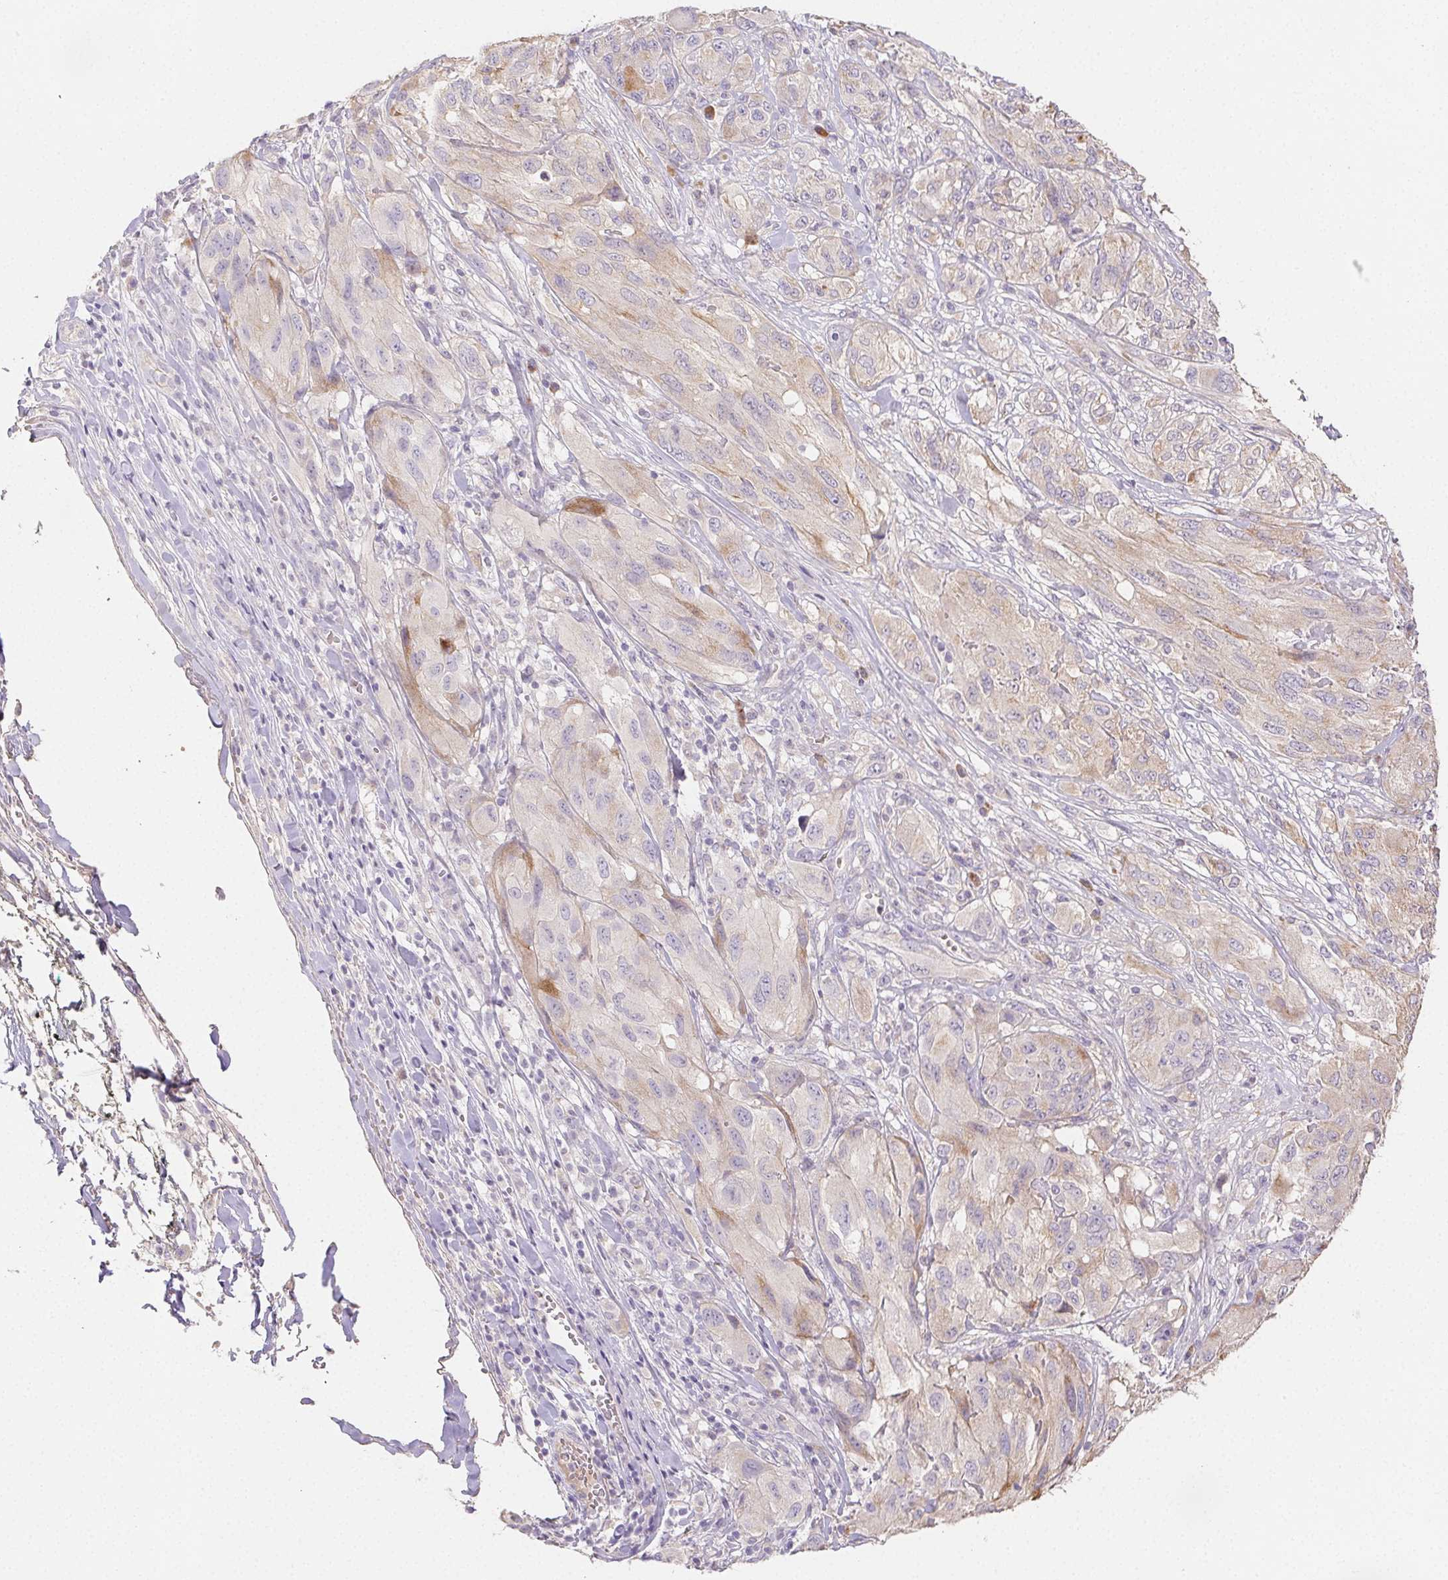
{"staining": {"intensity": "weak", "quantity": "<25%", "location": "cytoplasmic/membranous"}, "tissue": "melanoma", "cell_type": "Tumor cells", "image_type": "cancer", "snomed": [{"axis": "morphology", "description": "Malignant melanoma, NOS"}, {"axis": "topography", "description": "Skin"}], "caption": "Malignant melanoma was stained to show a protein in brown. There is no significant positivity in tumor cells.", "gene": "ACVR1B", "patient": {"sex": "female", "age": 91}}